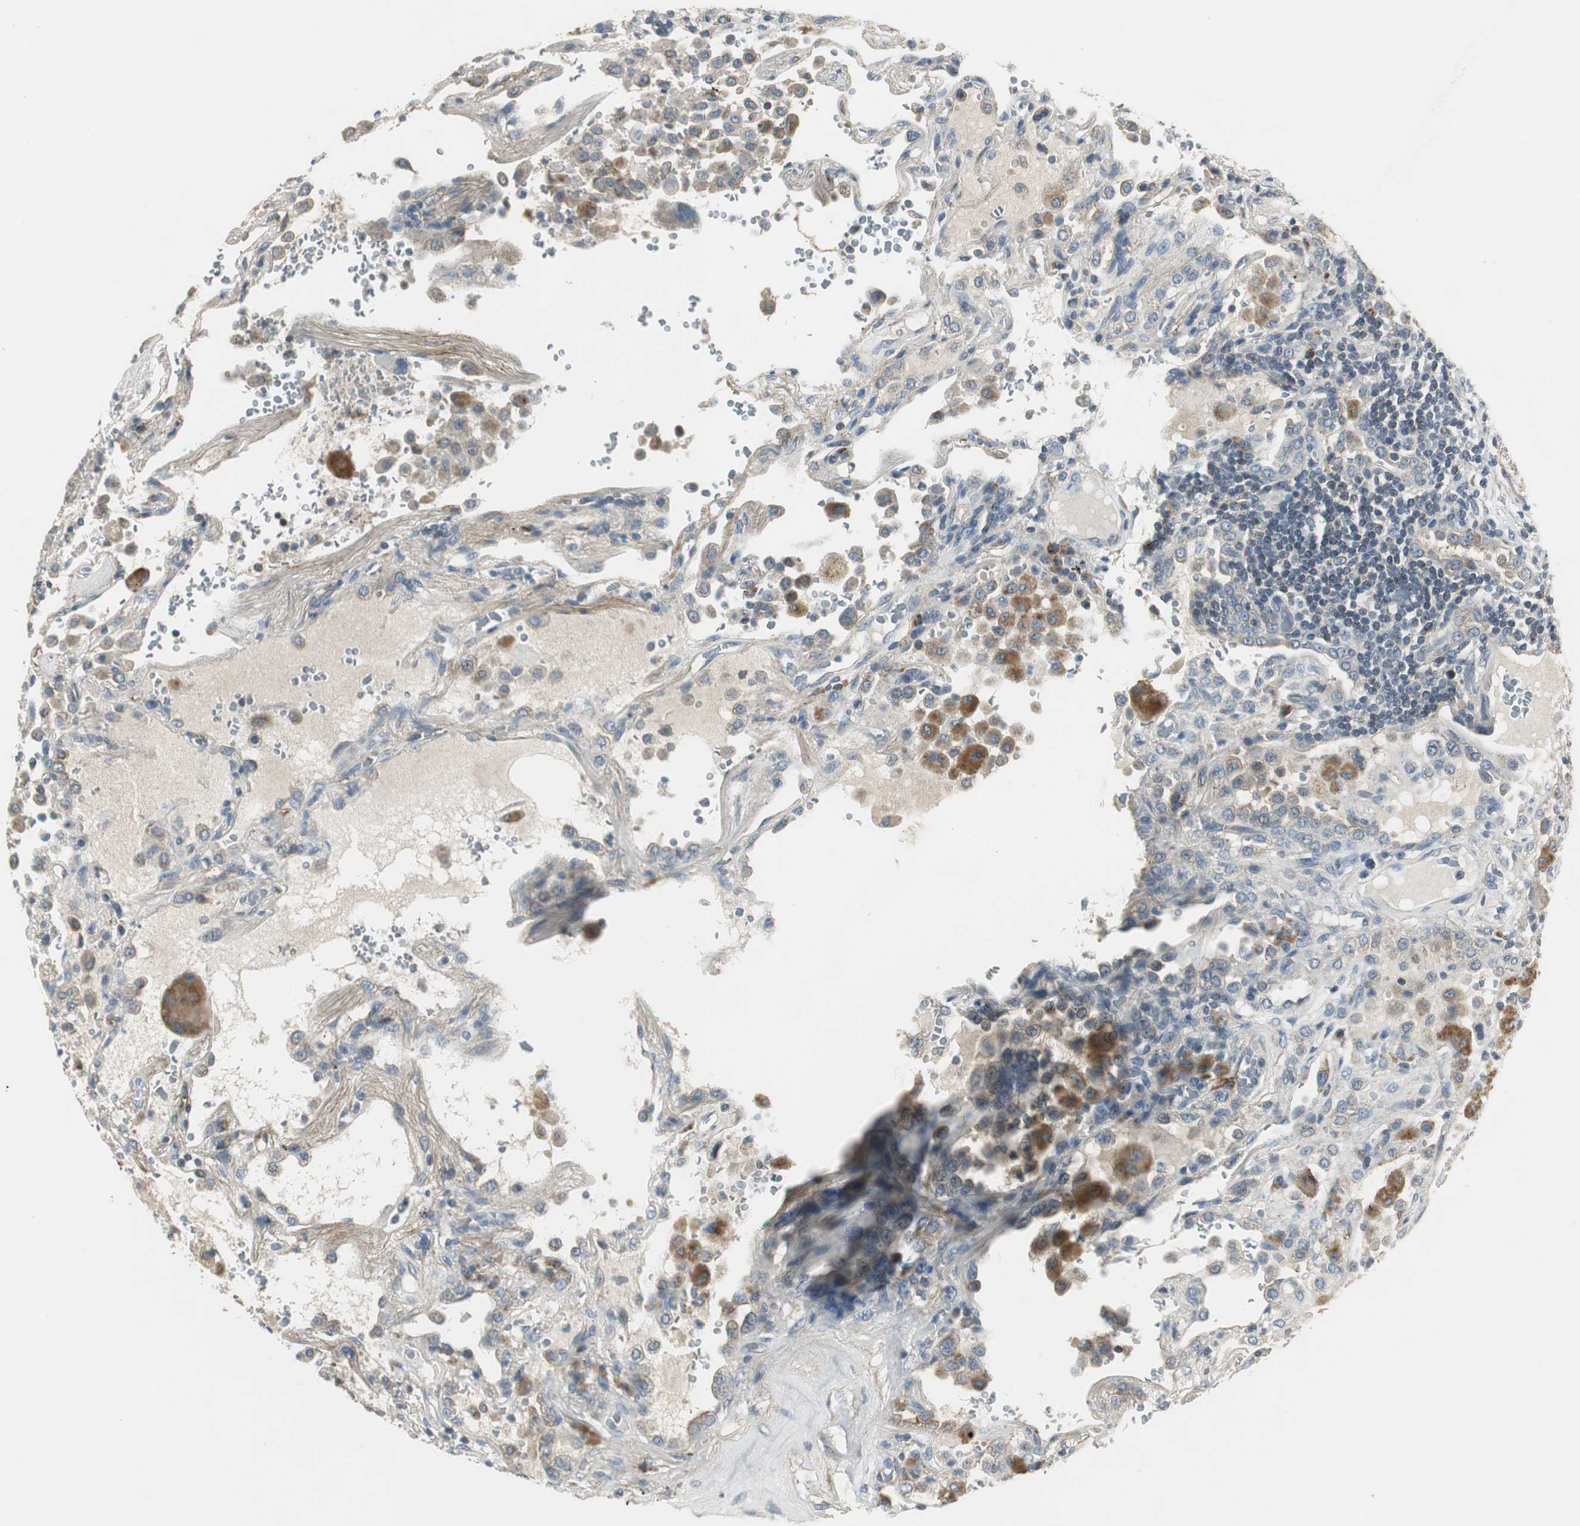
{"staining": {"intensity": "weak", "quantity": "<25%", "location": "cytoplasmic/membranous"}, "tissue": "lung cancer", "cell_type": "Tumor cells", "image_type": "cancer", "snomed": [{"axis": "morphology", "description": "Squamous cell carcinoma, NOS"}, {"axis": "topography", "description": "Lung"}], "caption": "This is an immunohistochemistry (IHC) image of squamous cell carcinoma (lung). There is no expression in tumor cells.", "gene": "MSTO1", "patient": {"sex": "male", "age": 57}}